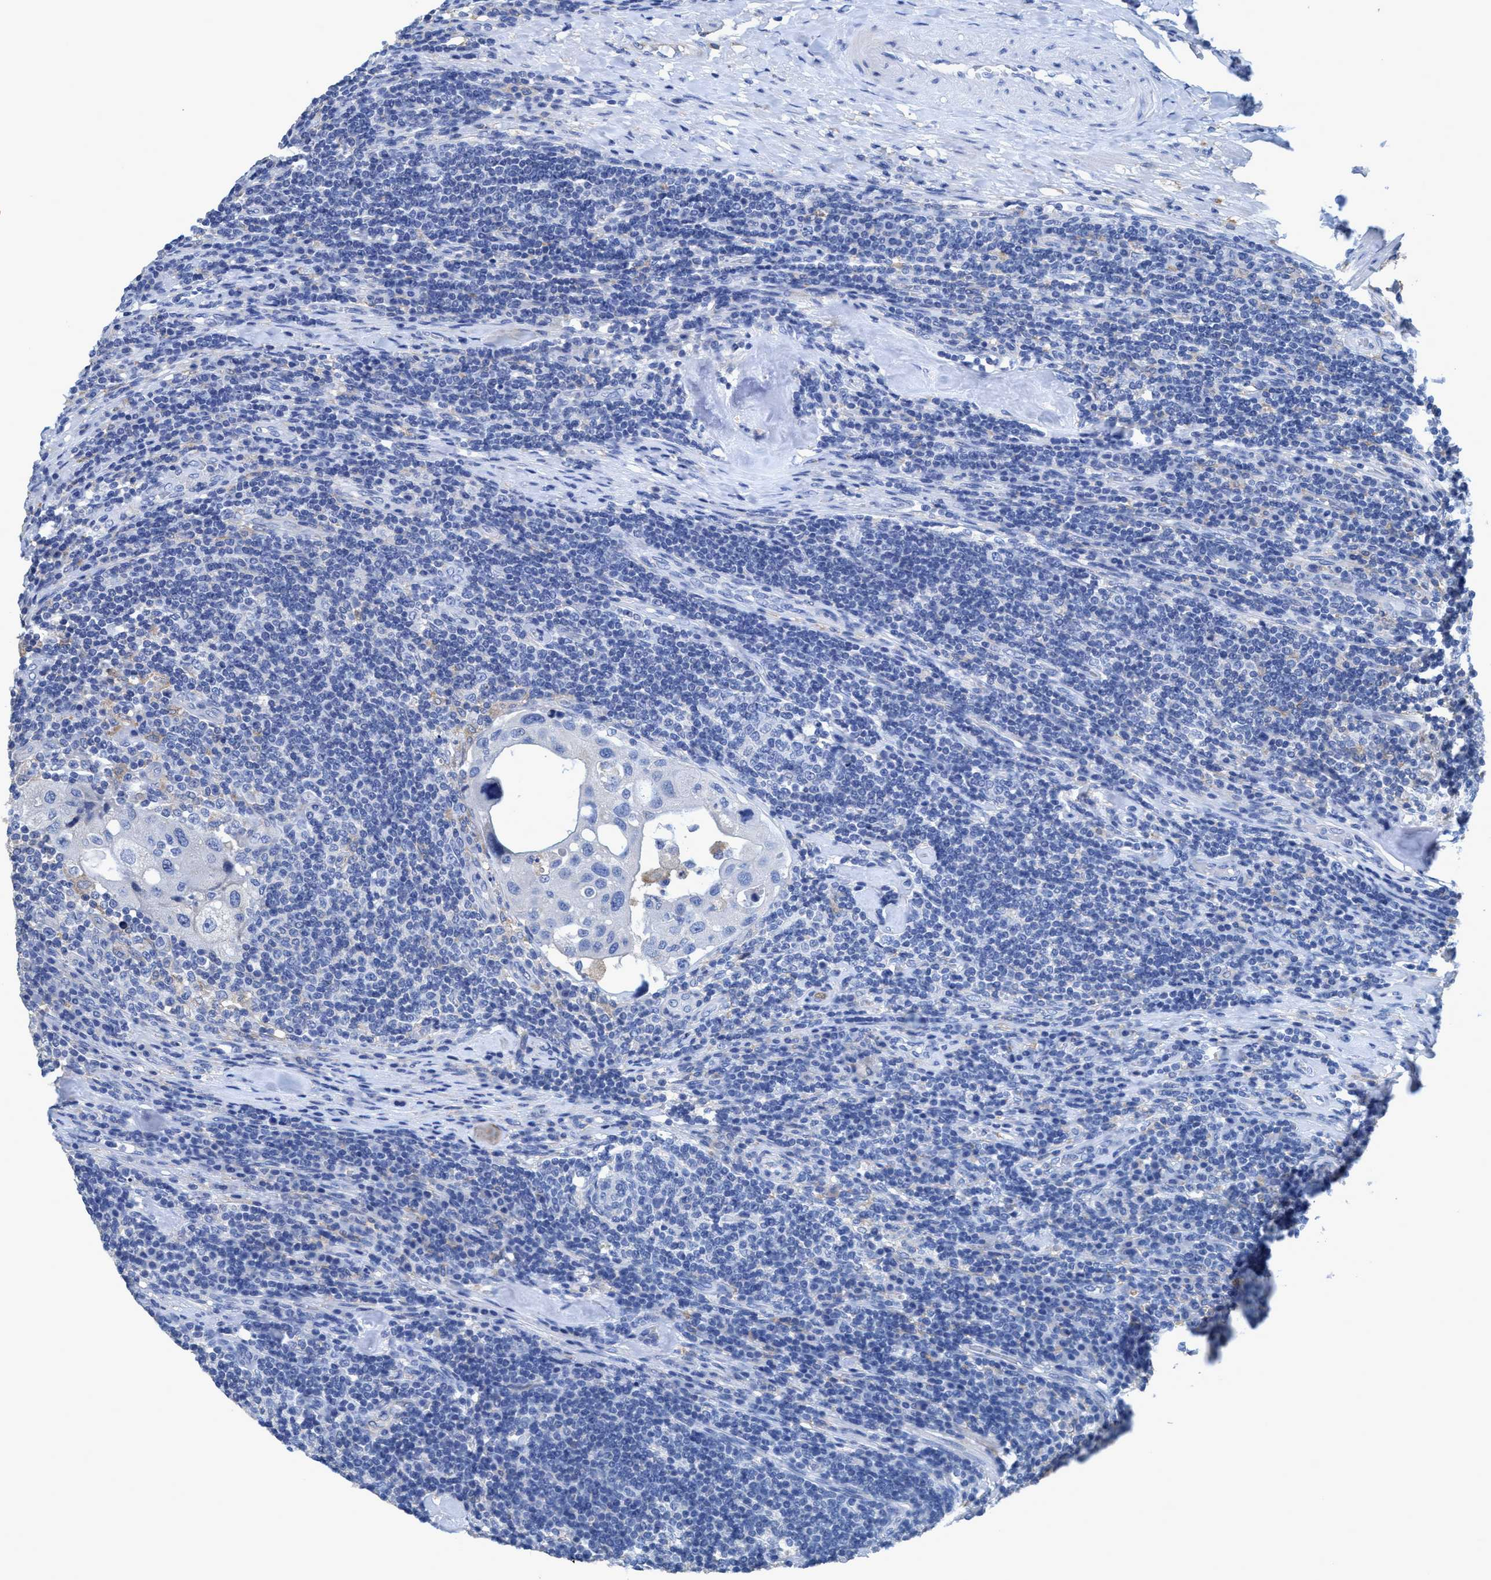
{"staining": {"intensity": "negative", "quantity": "none", "location": "none"}, "tissue": "urothelial cancer", "cell_type": "Tumor cells", "image_type": "cancer", "snomed": [{"axis": "morphology", "description": "Urothelial carcinoma, High grade"}, {"axis": "topography", "description": "Lymph node"}, {"axis": "topography", "description": "Urinary bladder"}], "caption": "Urothelial cancer was stained to show a protein in brown. There is no significant positivity in tumor cells.", "gene": "DNAI1", "patient": {"sex": "male", "age": 51}}